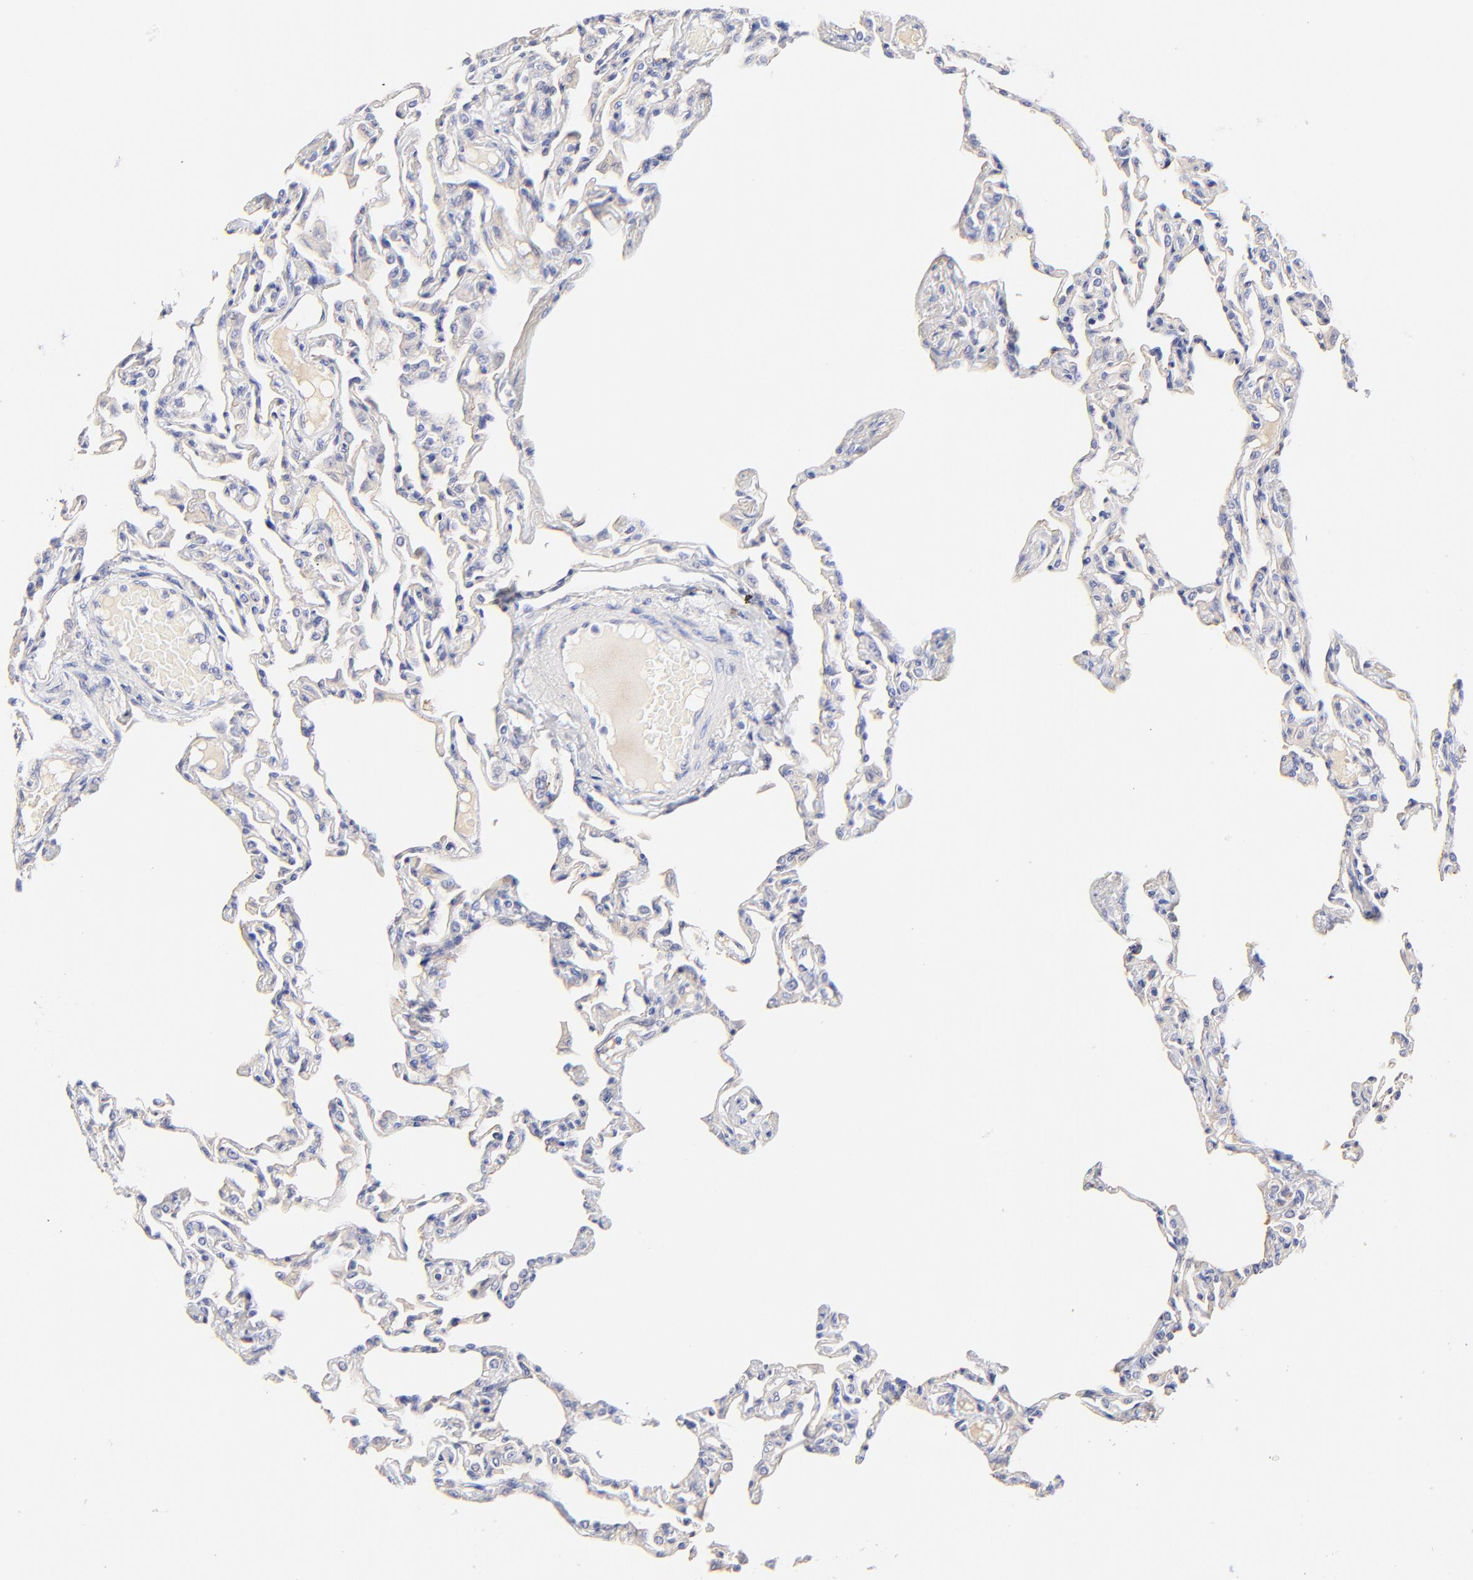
{"staining": {"intensity": "negative", "quantity": "none", "location": "none"}, "tissue": "lung", "cell_type": "Alveolar cells", "image_type": "normal", "snomed": [{"axis": "morphology", "description": "Normal tissue, NOS"}, {"axis": "topography", "description": "Lung"}], "caption": "IHC of benign lung demonstrates no expression in alveolar cells.", "gene": "ASB9", "patient": {"sex": "female", "age": 49}}